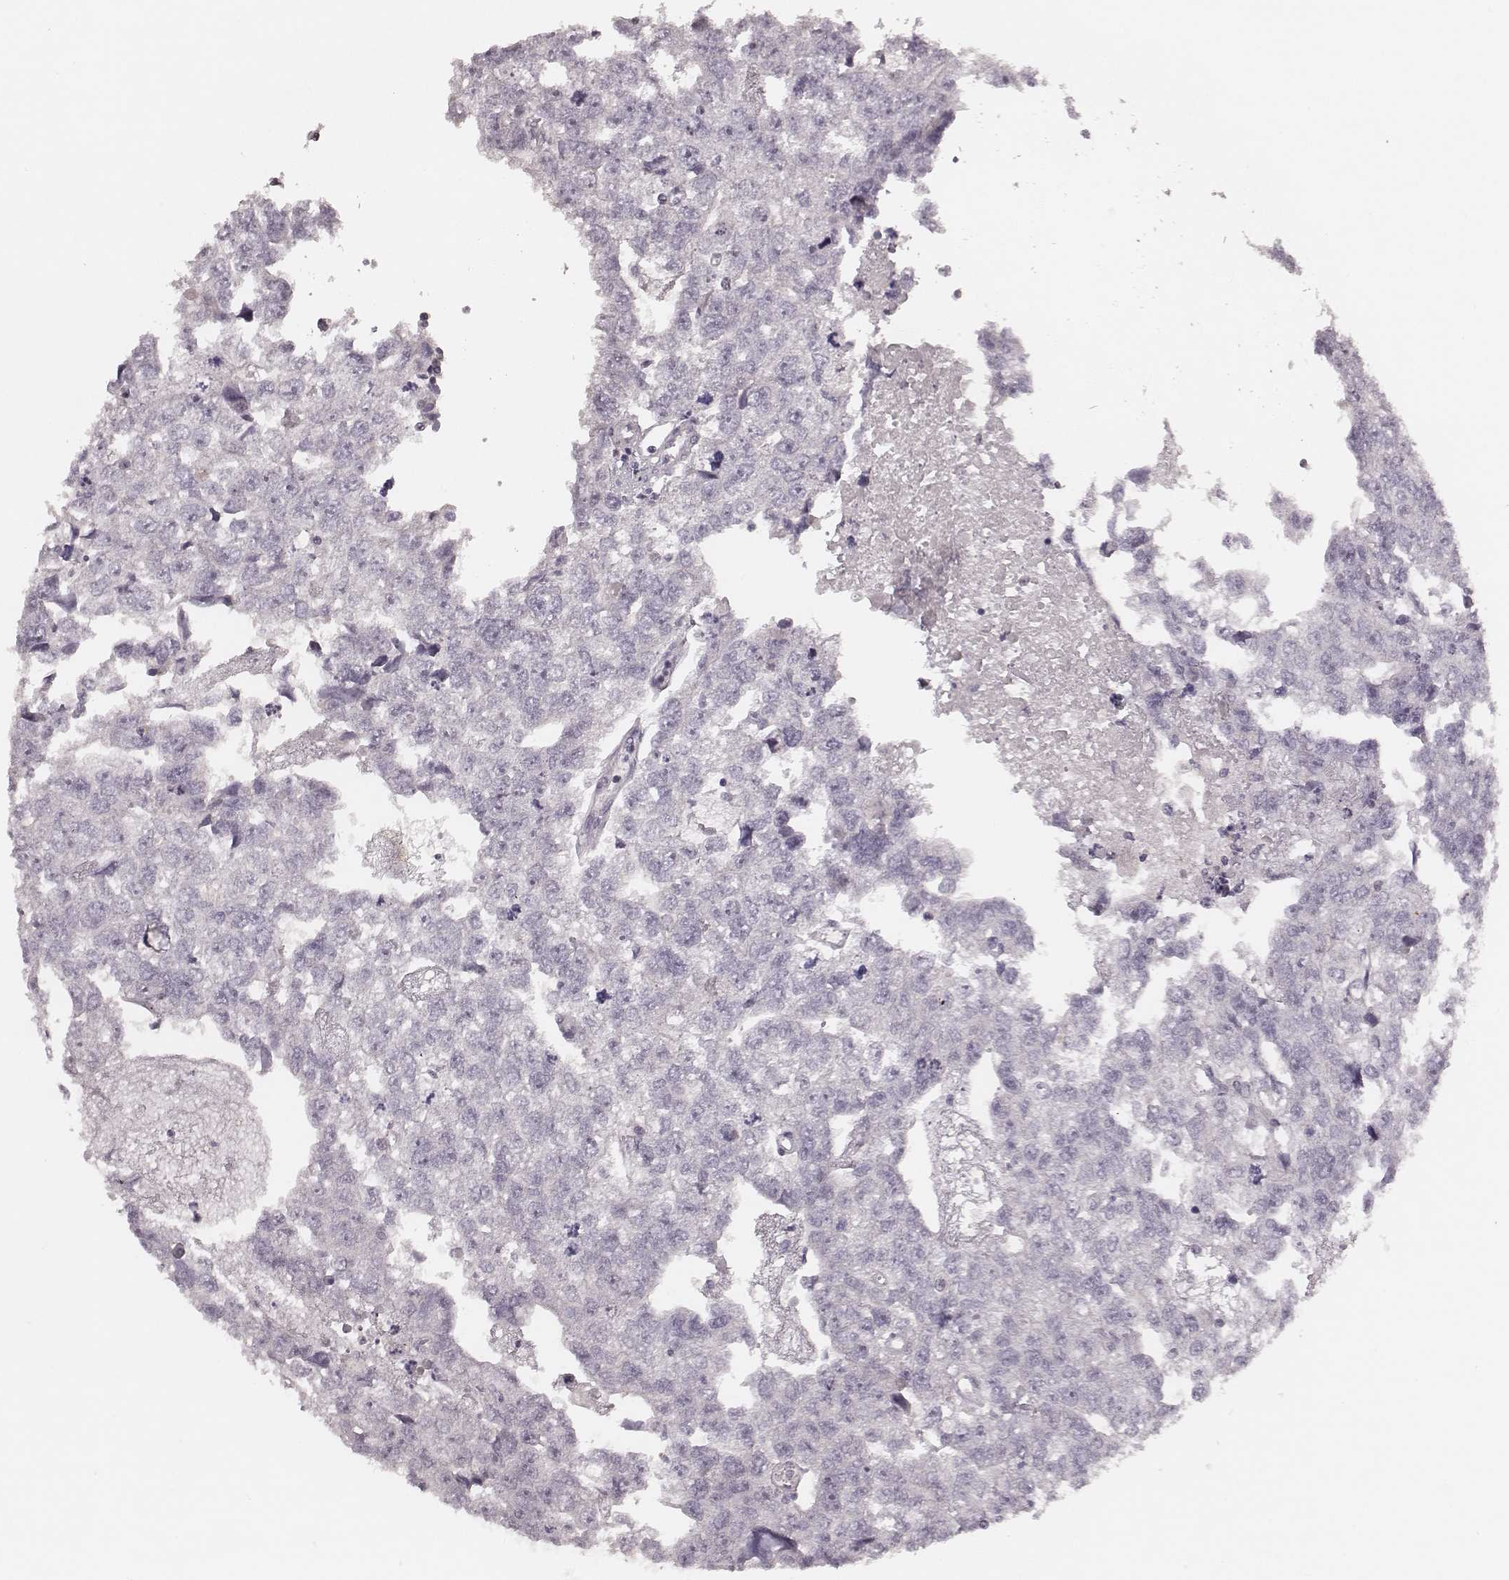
{"staining": {"intensity": "negative", "quantity": "none", "location": "none"}, "tissue": "testis cancer", "cell_type": "Tumor cells", "image_type": "cancer", "snomed": [{"axis": "morphology", "description": "Carcinoma, Embryonal, NOS"}, {"axis": "morphology", "description": "Teratoma, malignant, NOS"}, {"axis": "topography", "description": "Testis"}], "caption": "Tumor cells show no significant positivity in embryonal carcinoma (testis).", "gene": "MSX1", "patient": {"sex": "male", "age": 44}}